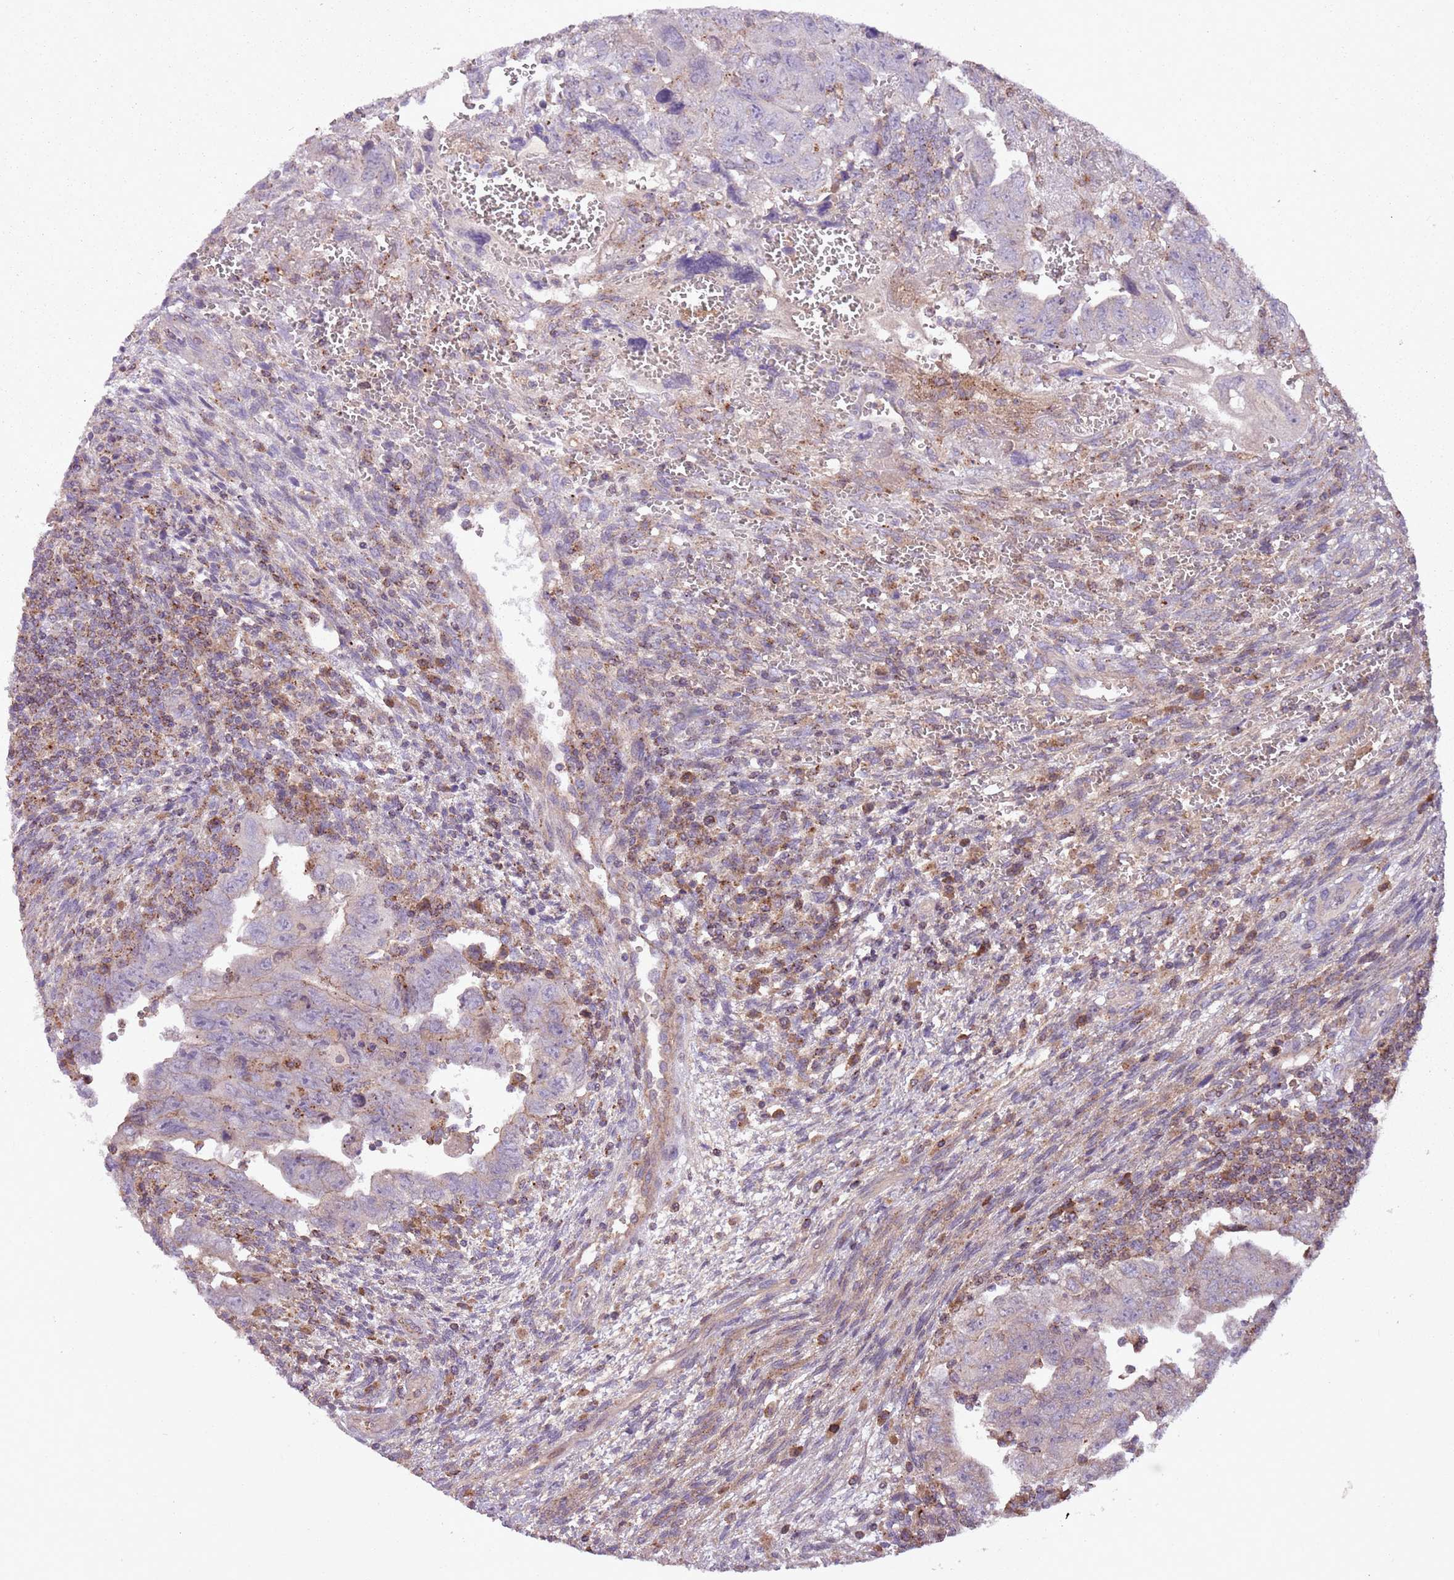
{"staining": {"intensity": "weak", "quantity": "<25%", "location": "cytoplasmic/membranous"}, "tissue": "testis cancer", "cell_type": "Tumor cells", "image_type": "cancer", "snomed": [{"axis": "morphology", "description": "Carcinoma, Embryonal, NOS"}, {"axis": "topography", "description": "Testis"}], "caption": "DAB (3,3'-diaminobenzidine) immunohistochemical staining of human testis cancer (embryonal carcinoma) exhibits no significant positivity in tumor cells.", "gene": "ANKRD24", "patient": {"sex": "male", "age": 28}}